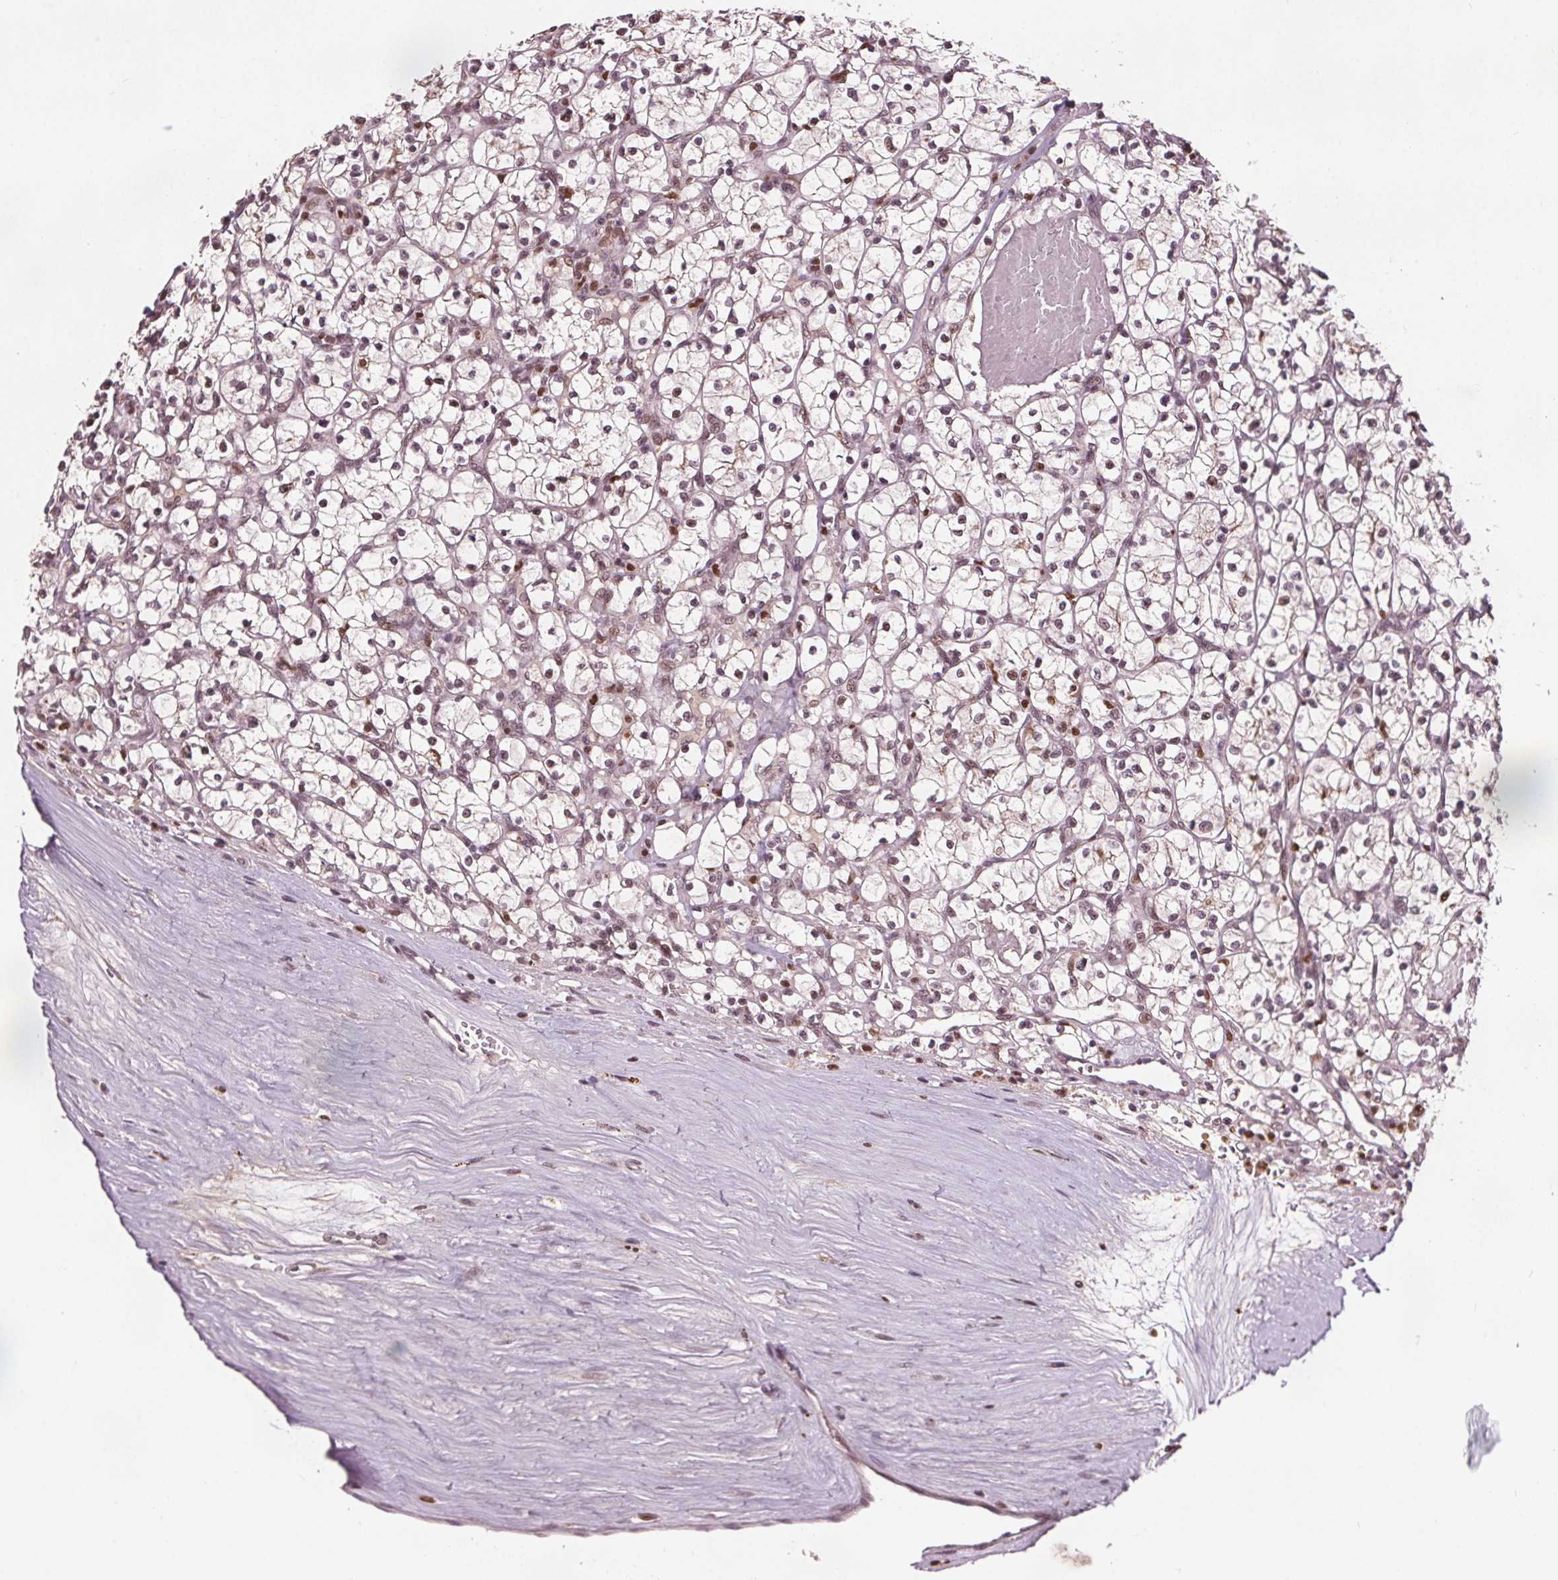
{"staining": {"intensity": "weak", "quantity": "25%-75%", "location": "nuclear"}, "tissue": "renal cancer", "cell_type": "Tumor cells", "image_type": "cancer", "snomed": [{"axis": "morphology", "description": "Adenocarcinoma, NOS"}, {"axis": "topography", "description": "Kidney"}], "caption": "DAB immunohistochemical staining of human adenocarcinoma (renal) displays weak nuclear protein staining in about 25%-75% of tumor cells.", "gene": "DDX11", "patient": {"sex": "female", "age": 64}}